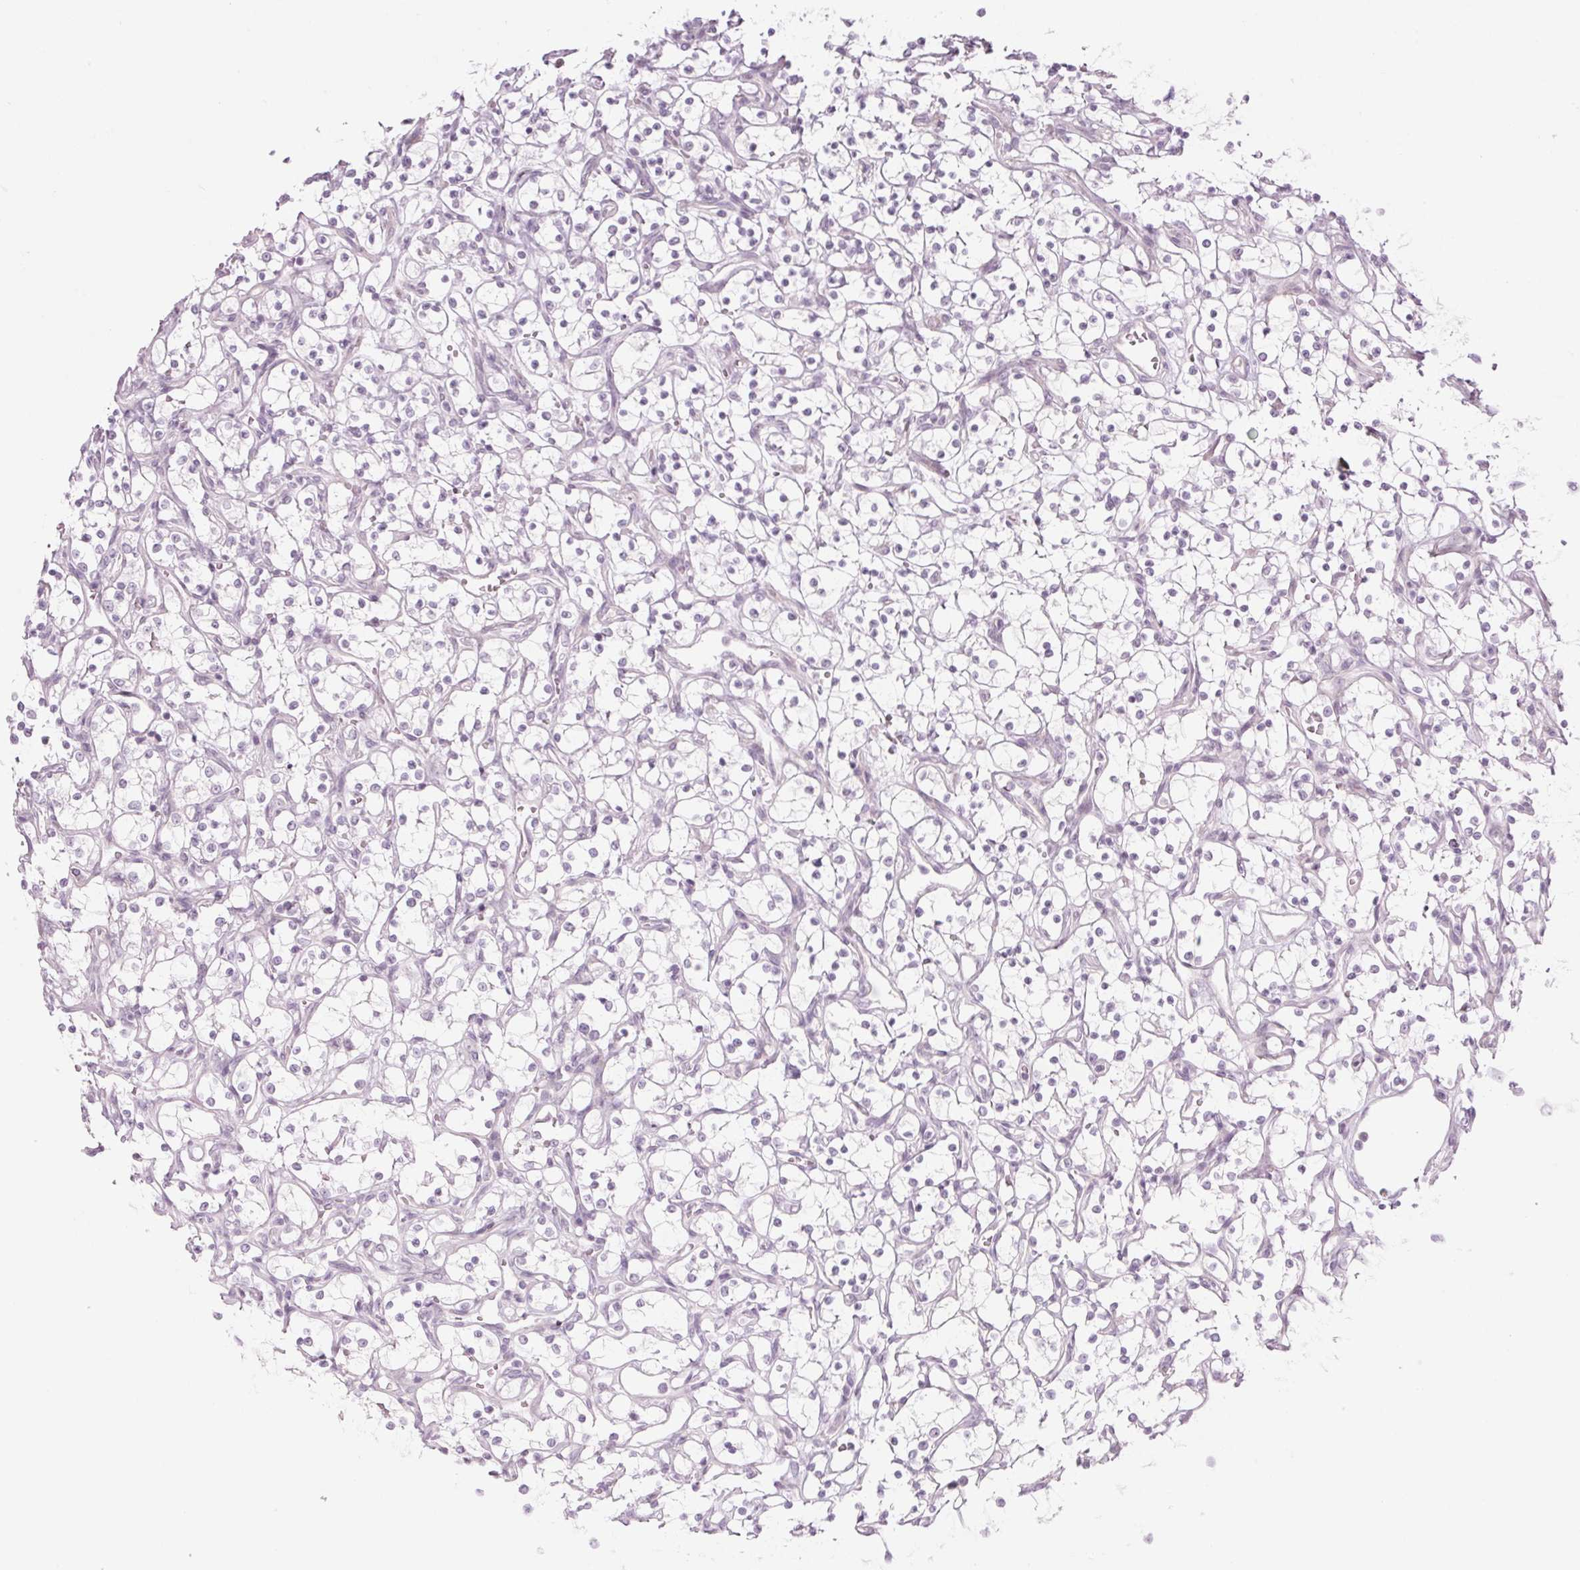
{"staining": {"intensity": "negative", "quantity": "none", "location": "none"}, "tissue": "renal cancer", "cell_type": "Tumor cells", "image_type": "cancer", "snomed": [{"axis": "morphology", "description": "Adenocarcinoma, NOS"}, {"axis": "topography", "description": "Kidney"}], "caption": "Human renal cancer (adenocarcinoma) stained for a protein using IHC shows no expression in tumor cells.", "gene": "GNMT", "patient": {"sex": "female", "age": 69}}